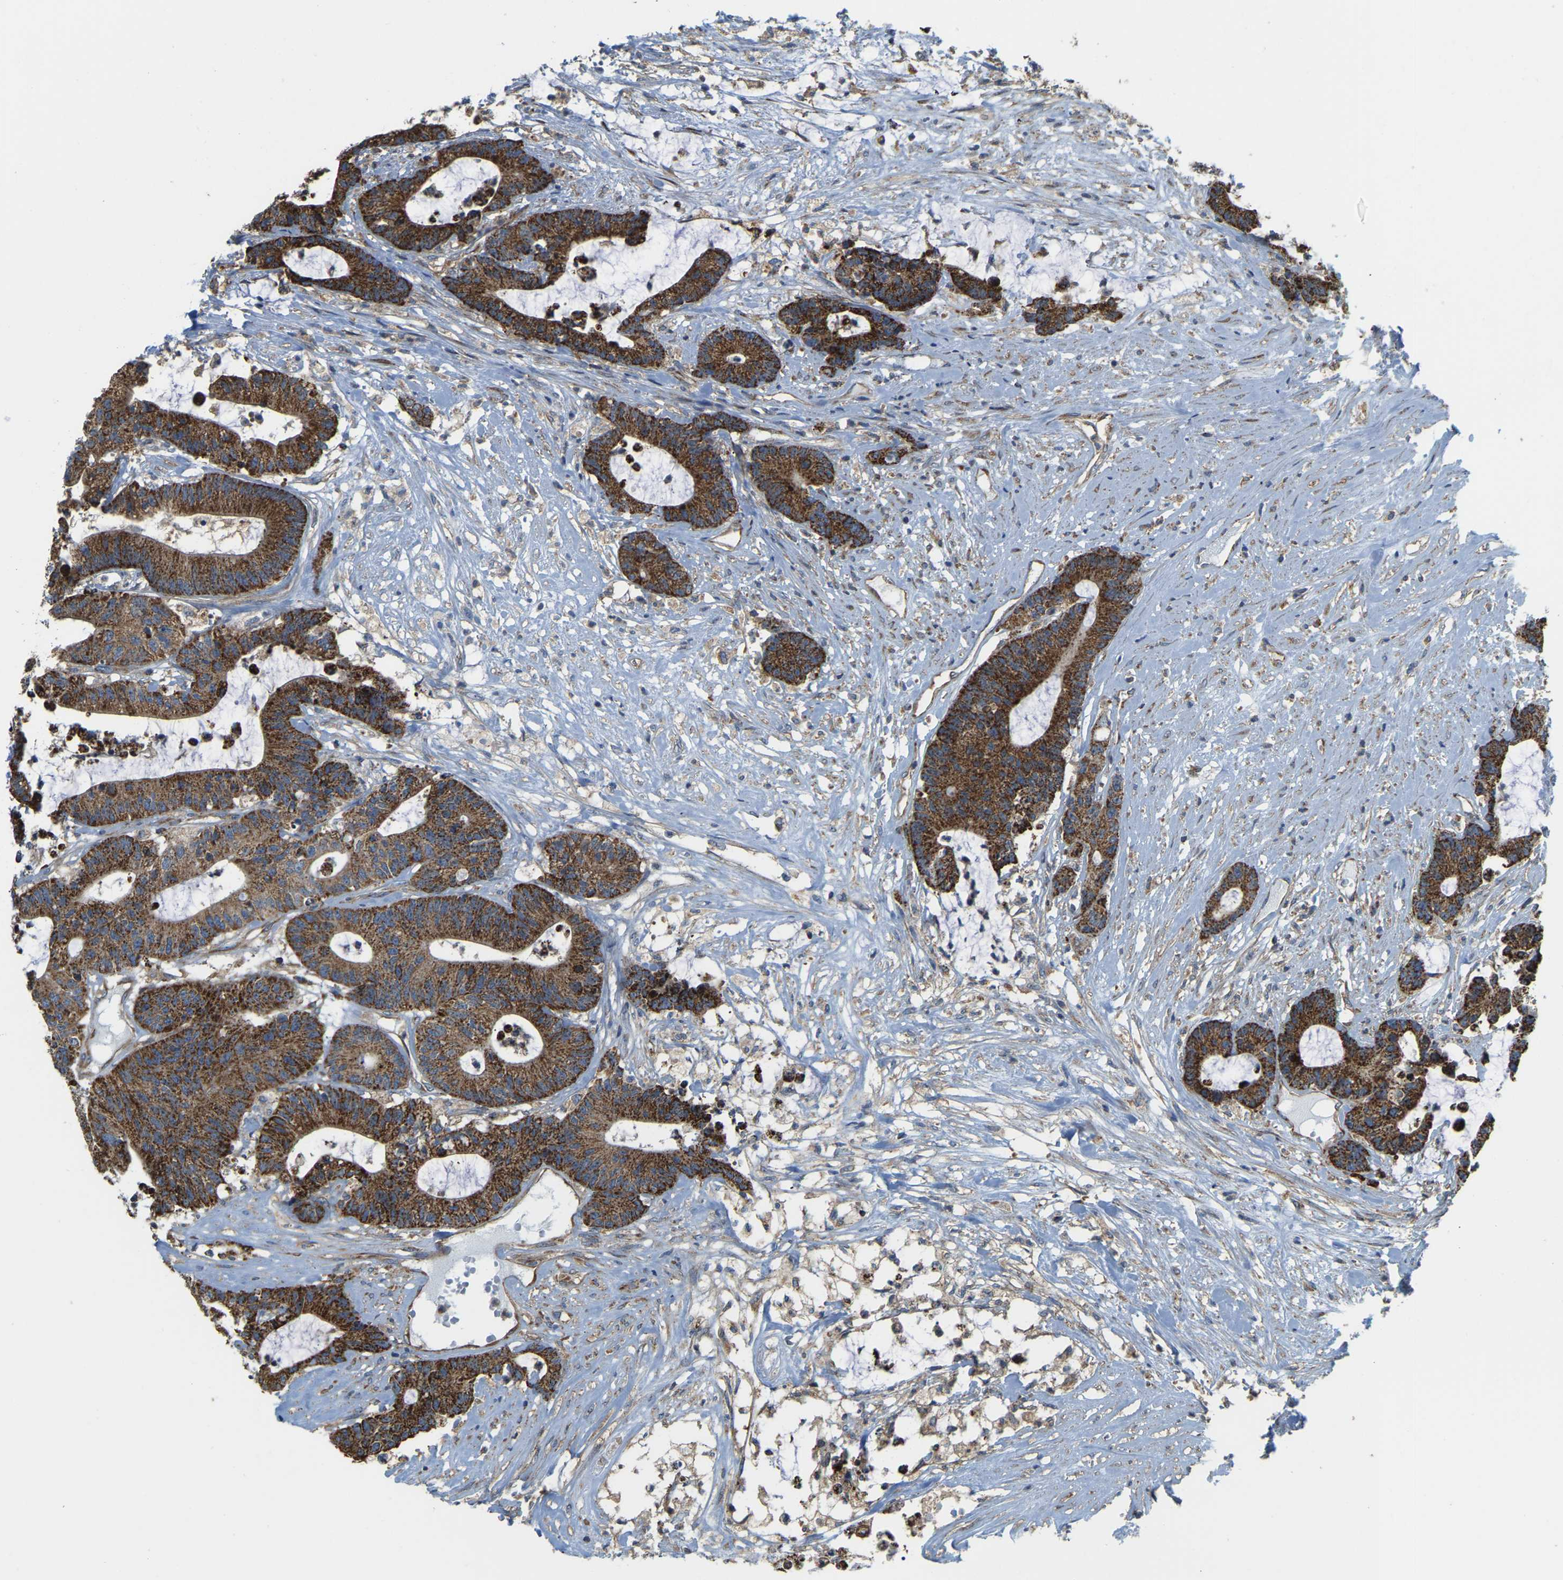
{"staining": {"intensity": "strong", "quantity": ">75%", "location": "cytoplasmic/membranous"}, "tissue": "colorectal cancer", "cell_type": "Tumor cells", "image_type": "cancer", "snomed": [{"axis": "morphology", "description": "Adenocarcinoma, NOS"}, {"axis": "topography", "description": "Colon"}], "caption": "Protein analysis of colorectal adenocarcinoma tissue reveals strong cytoplasmic/membranous expression in about >75% of tumor cells. Nuclei are stained in blue.", "gene": "PSMD7", "patient": {"sex": "female", "age": 84}}